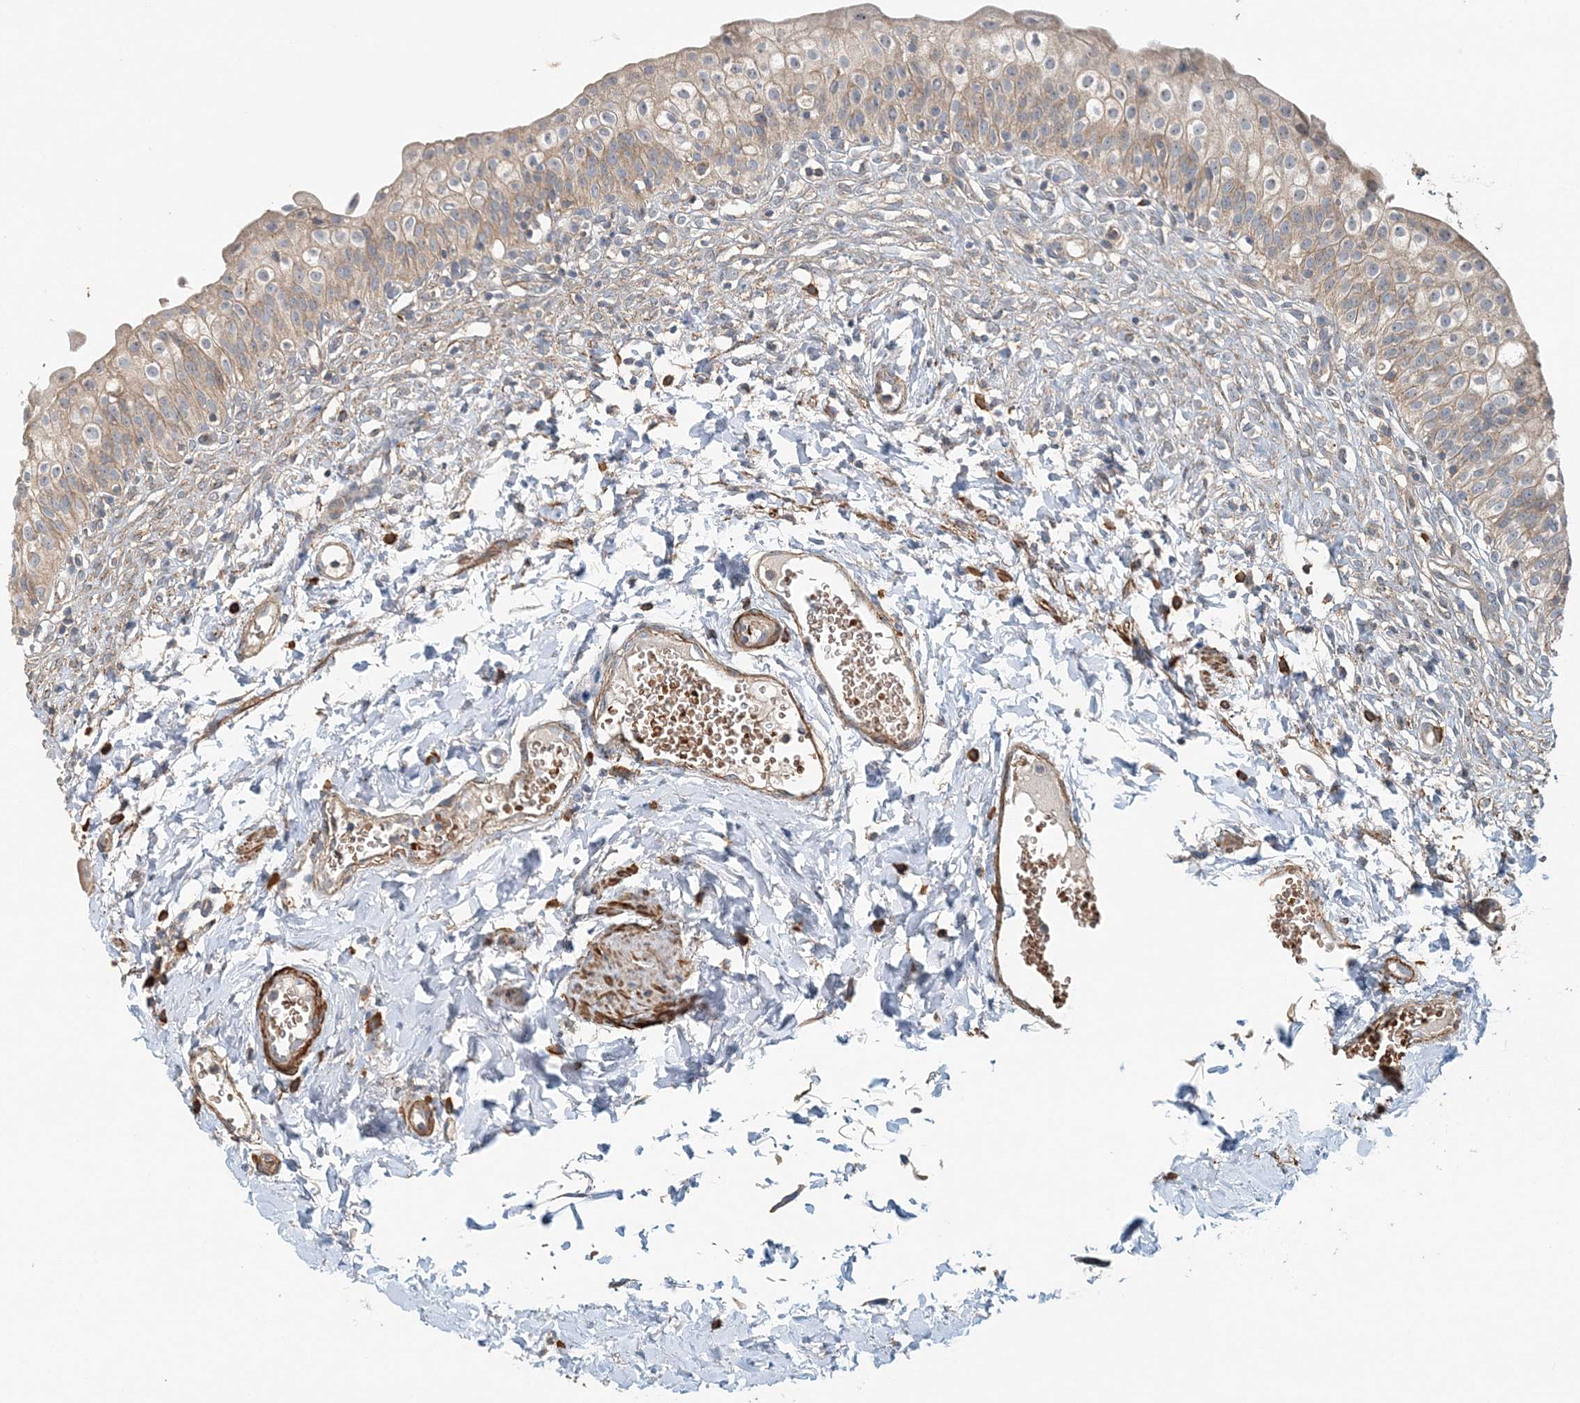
{"staining": {"intensity": "weak", "quantity": "25%-75%", "location": "cytoplasmic/membranous"}, "tissue": "urinary bladder", "cell_type": "Urothelial cells", "image_type": "normal", "snomed": [{"axis": "morphology", "description": "Normal tissue, NOS"}, {"axis": "topography", "description": "Urinary bladder"}], "caption": "An image of urinary bladder stained for a protein exhibits weak cytoplasmic/membranous brown staining in urothelial cells.", "gene": "TTI1", "patient": {"sex": "male", "age": 55}}